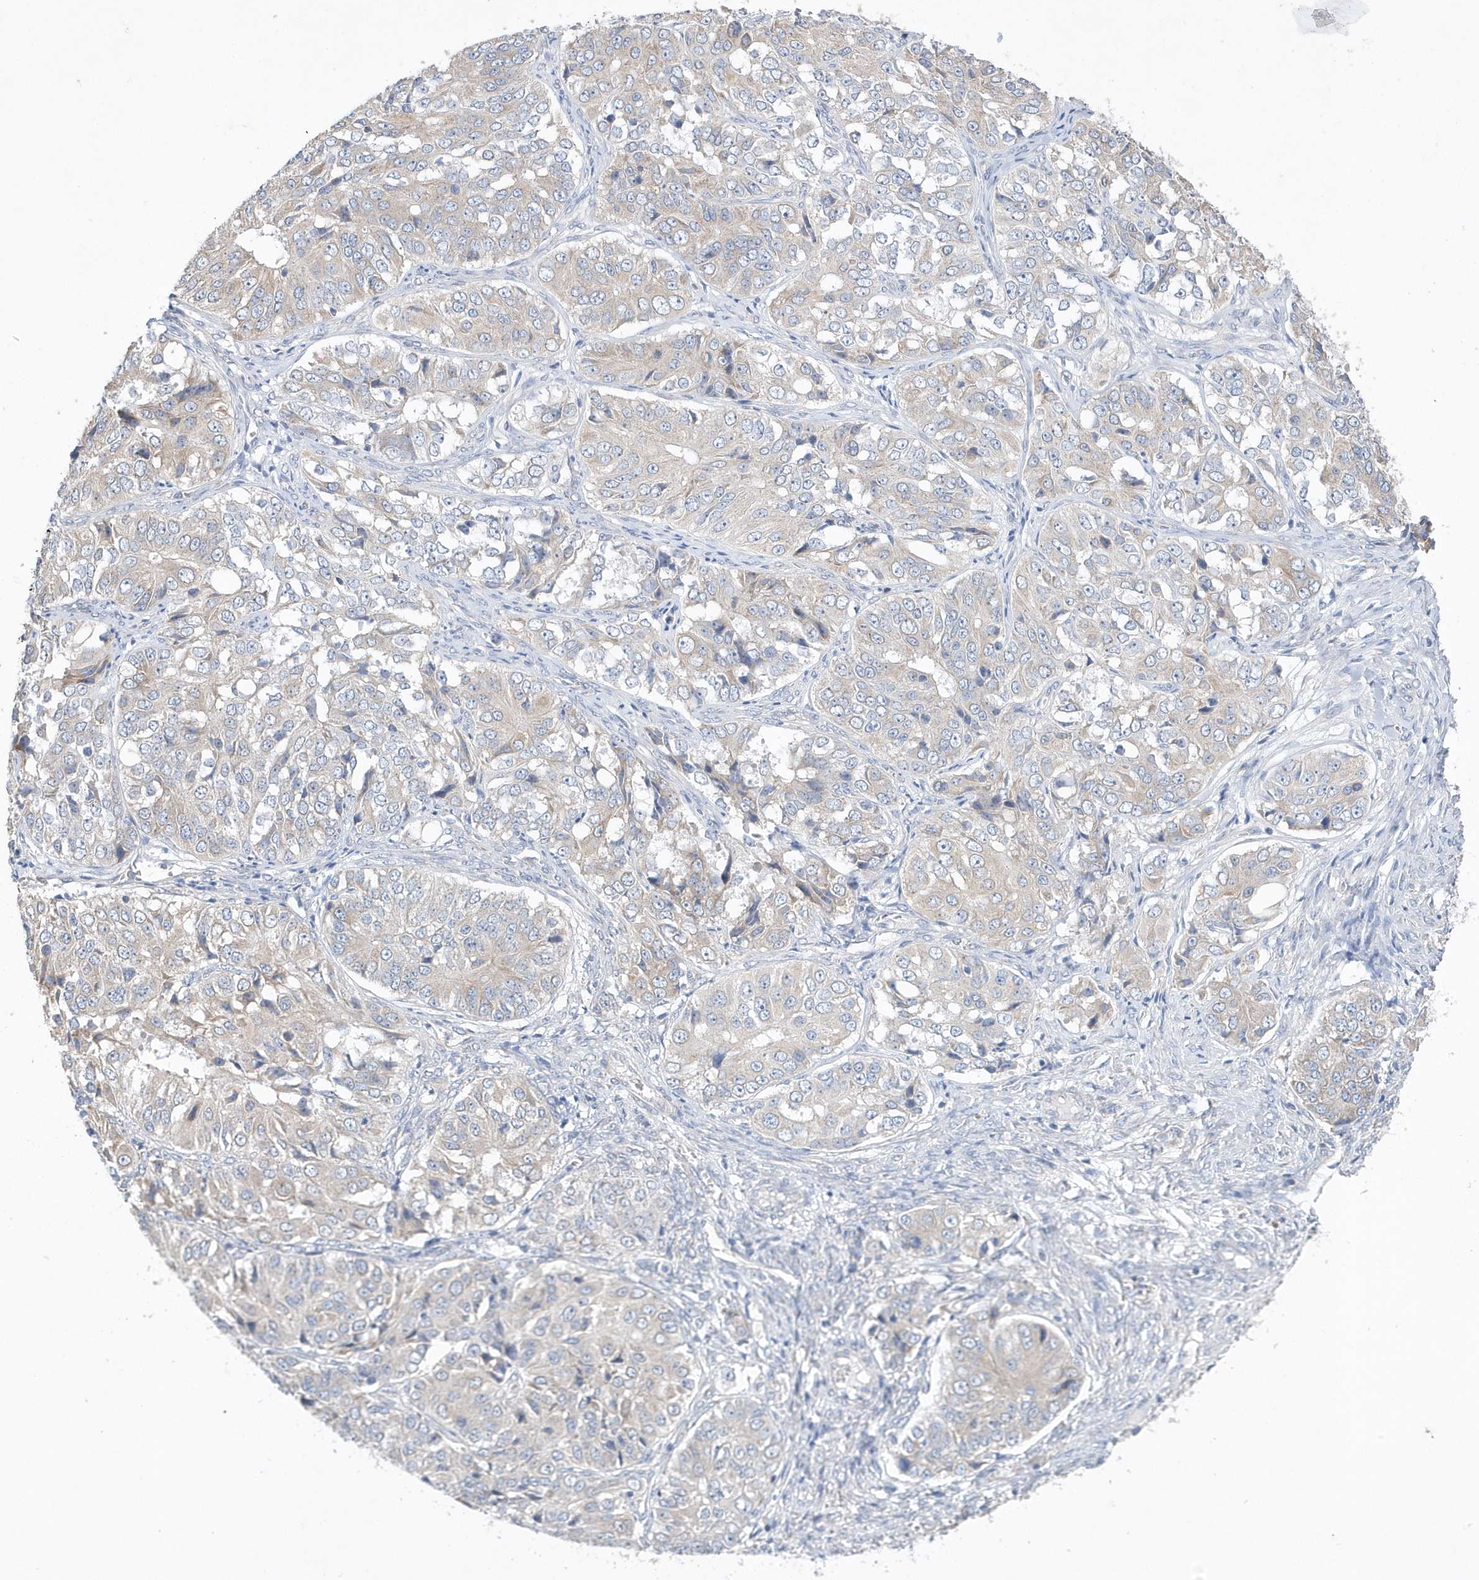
{"staining": {"intensity": "weak", "quantity": "<25%", "location": "cytoplasmic/membranous"}, "tissue": "ovarian cancer", "cell_type": "Tumor cells", "image_type": "cancer", "snomed": [{"axis": "morphology", "description": "Carcinoma, endometroid"}, {"axis": "topography", "description": "Ovary"}], "caption": "Immunohistochemistry (IHC) of human ovarian cancer reveals no positivity in tumor cells. (DAB immunohistochemistry (IHC) visualized using brightfield microscopy, high magnification).", "gene": "SPATA5", "patient": {"sex": "female", "age": 51}}